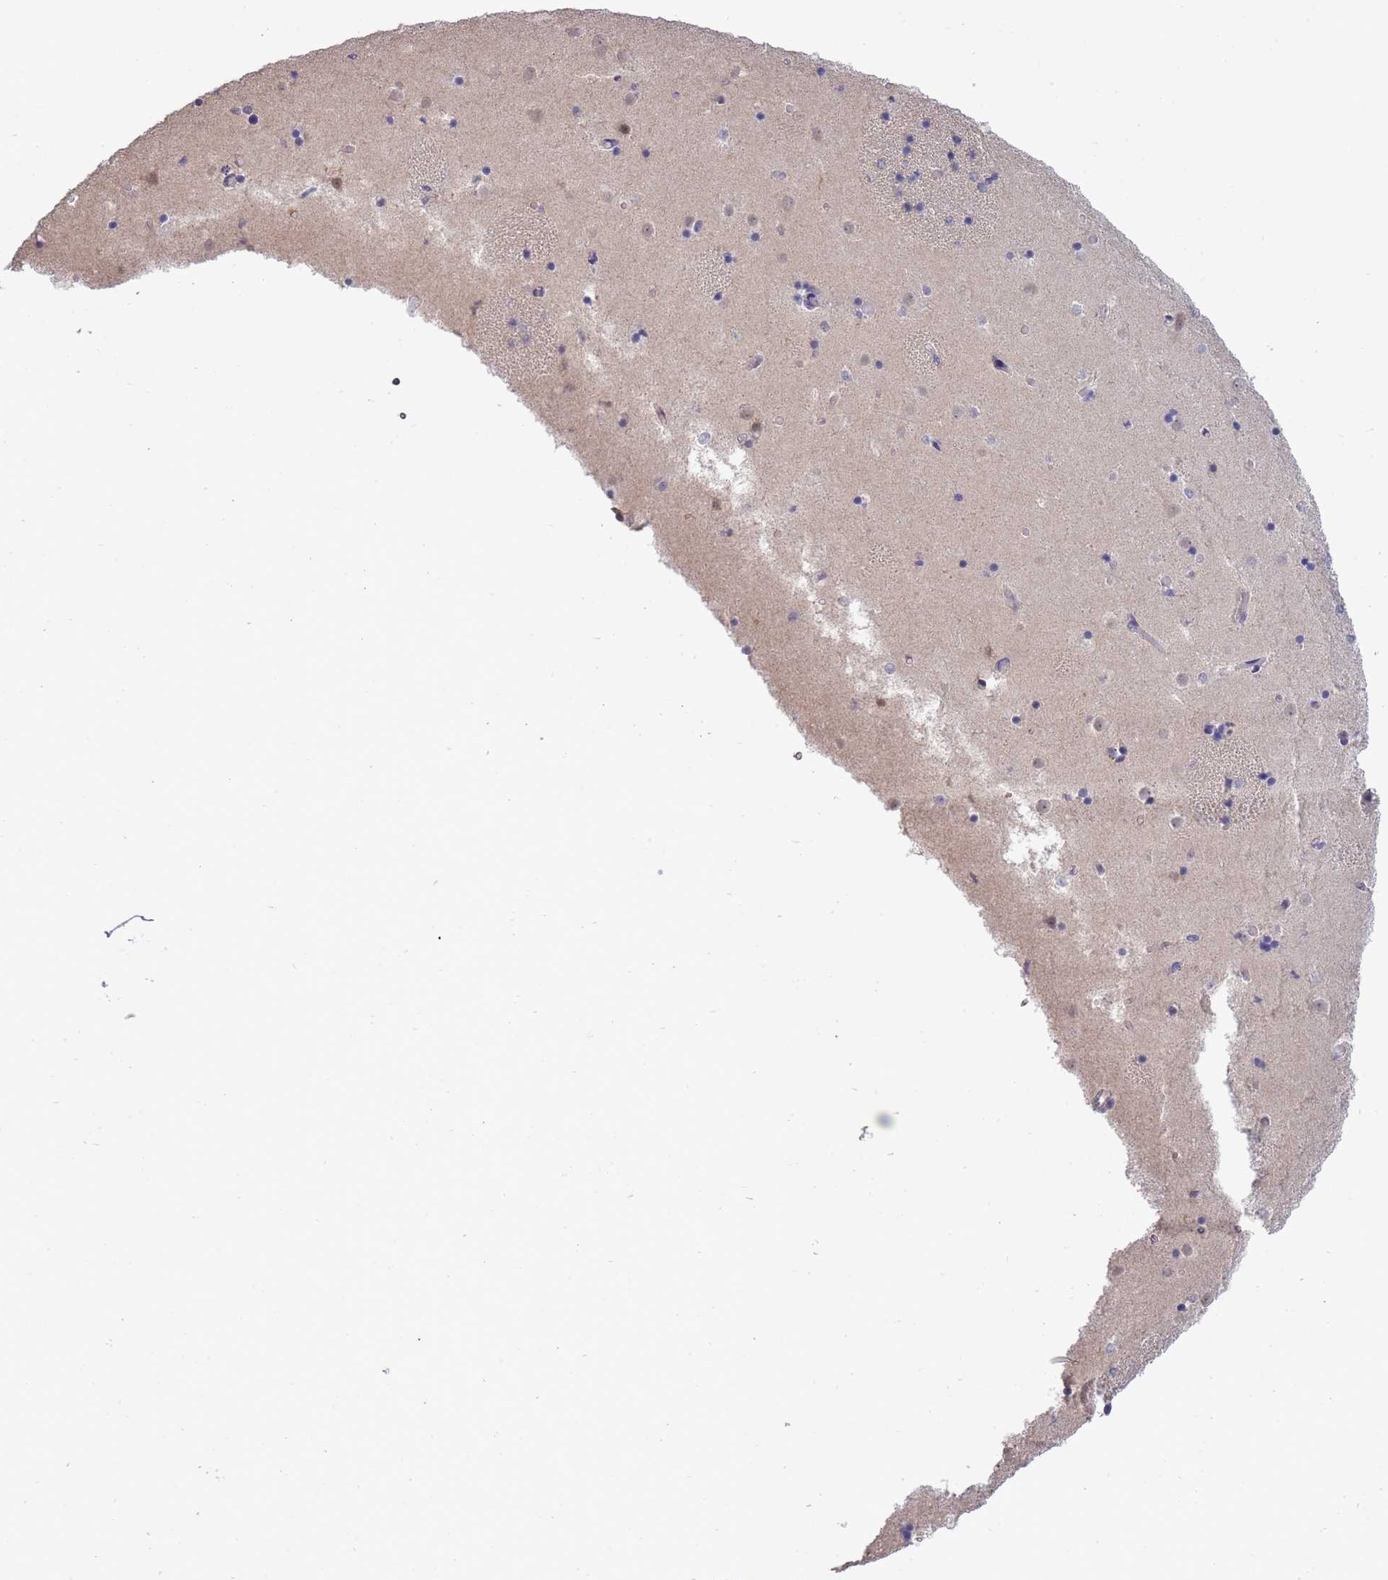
{"staining": {"intensity": "negative", "quantity": "none", "location": "none"}, "tissue": "caudate", "cell_type": "Glial cells", "image_type": "normal", "snomed": [{"axis": "morphology", "description": "Normal tissue, NOS"}, {"axis": "topography", "description": "Lateral ventricle wall"}], "caption": "Immunohistochemical staining of unremarkable caudate displays no significant expression in glial cells.", "gene": "C19orf25", "patient": {"sex": "female", "age": 52}}